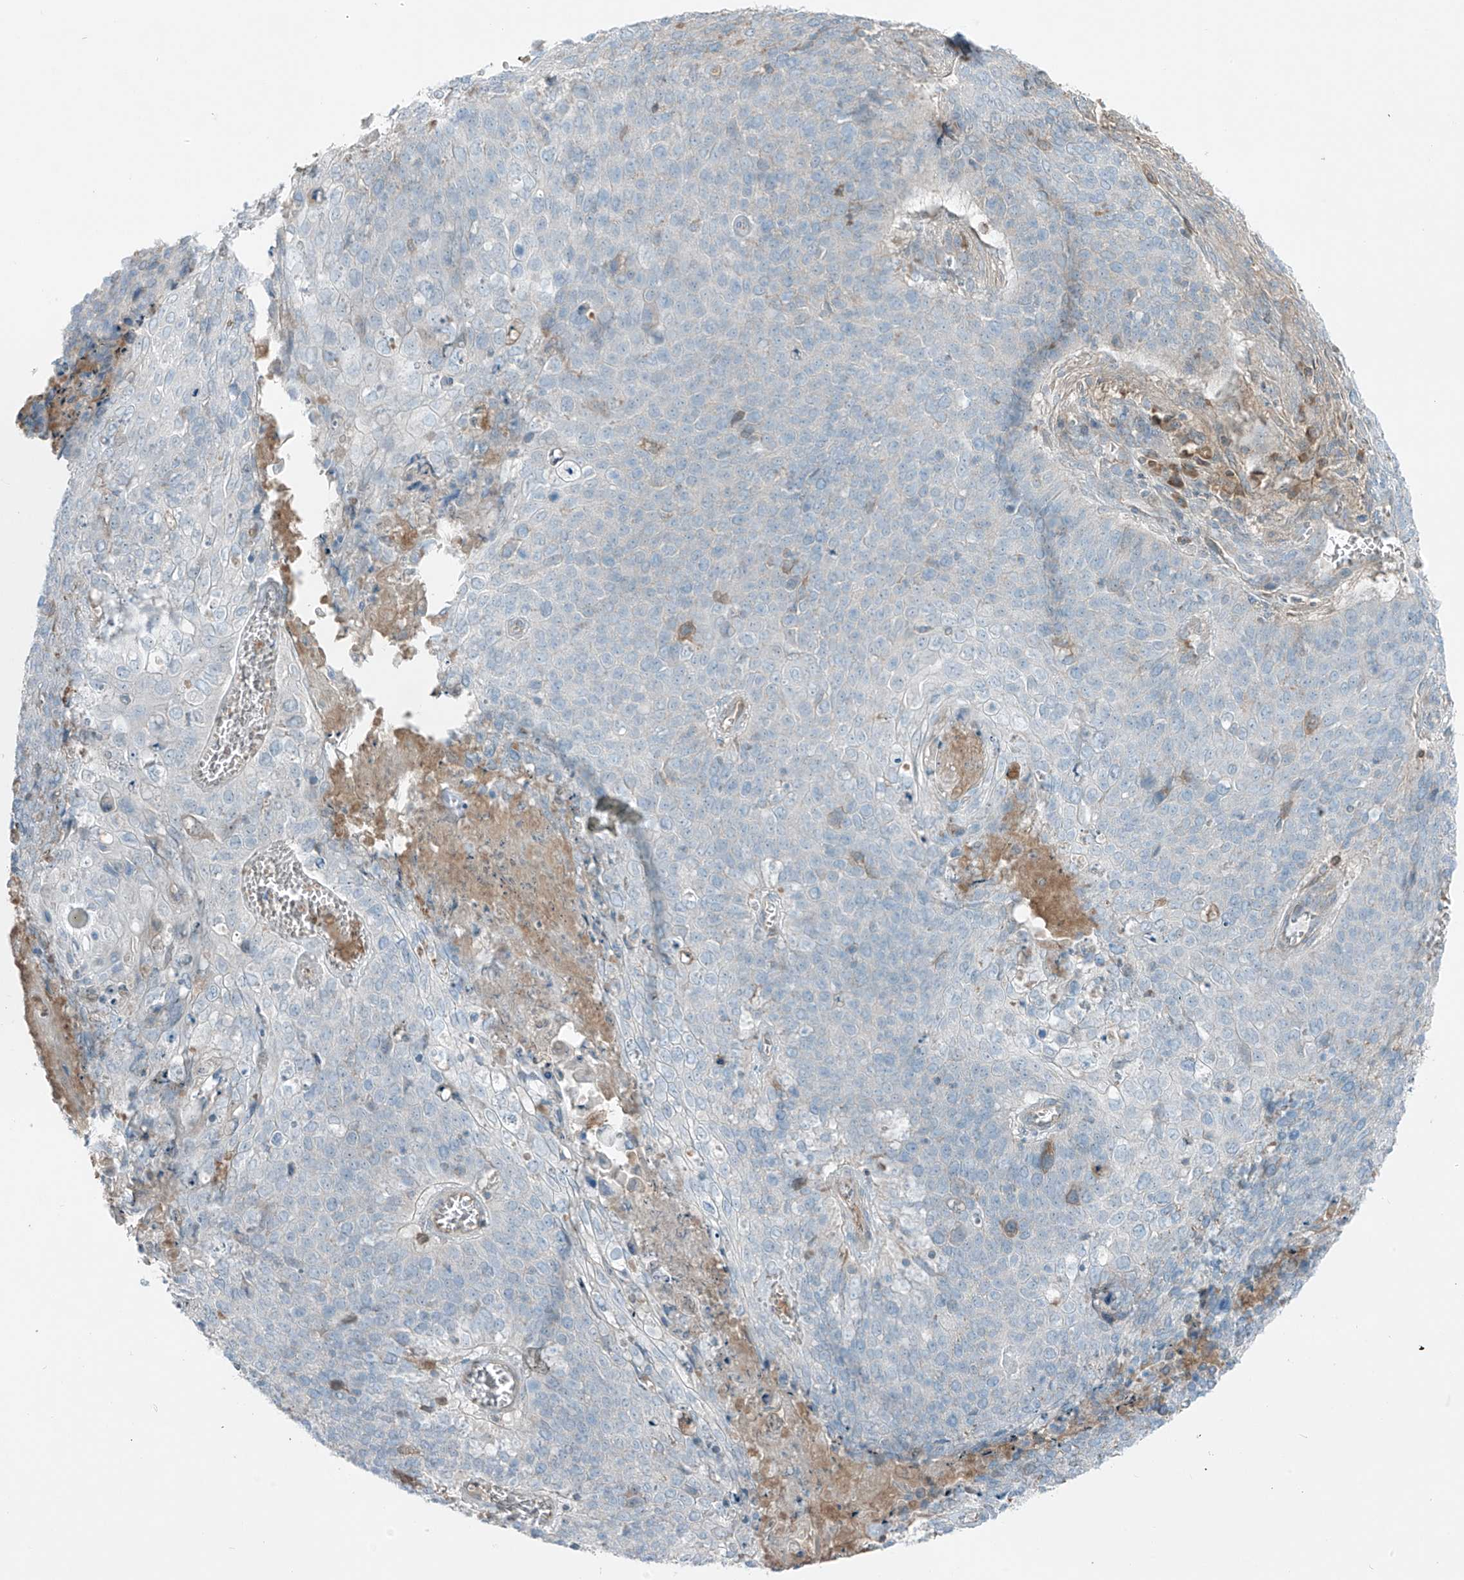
{"staining": {"intensity": "negative", "quantity": "none", "location": "none"}, "tissue": "cervical cancer", "cell_type": "Tumor cells", "image_type": "cancer", "snomed": [{"axis": "morphology", "description": "Squamous cell carcinoma, NOS"}, {"axis": "topography", "description": "Cervix"}], "caption": "IHC photomicrograph of neoplastic tissue: squamous cell carcinoma (cervical) stained with DAB (3,3'-diaminobenzidine) exhibits no significant protein expression in tumor cells.", "gene": "FAM131C", "patient": {"sex": "female", "age": 39}}